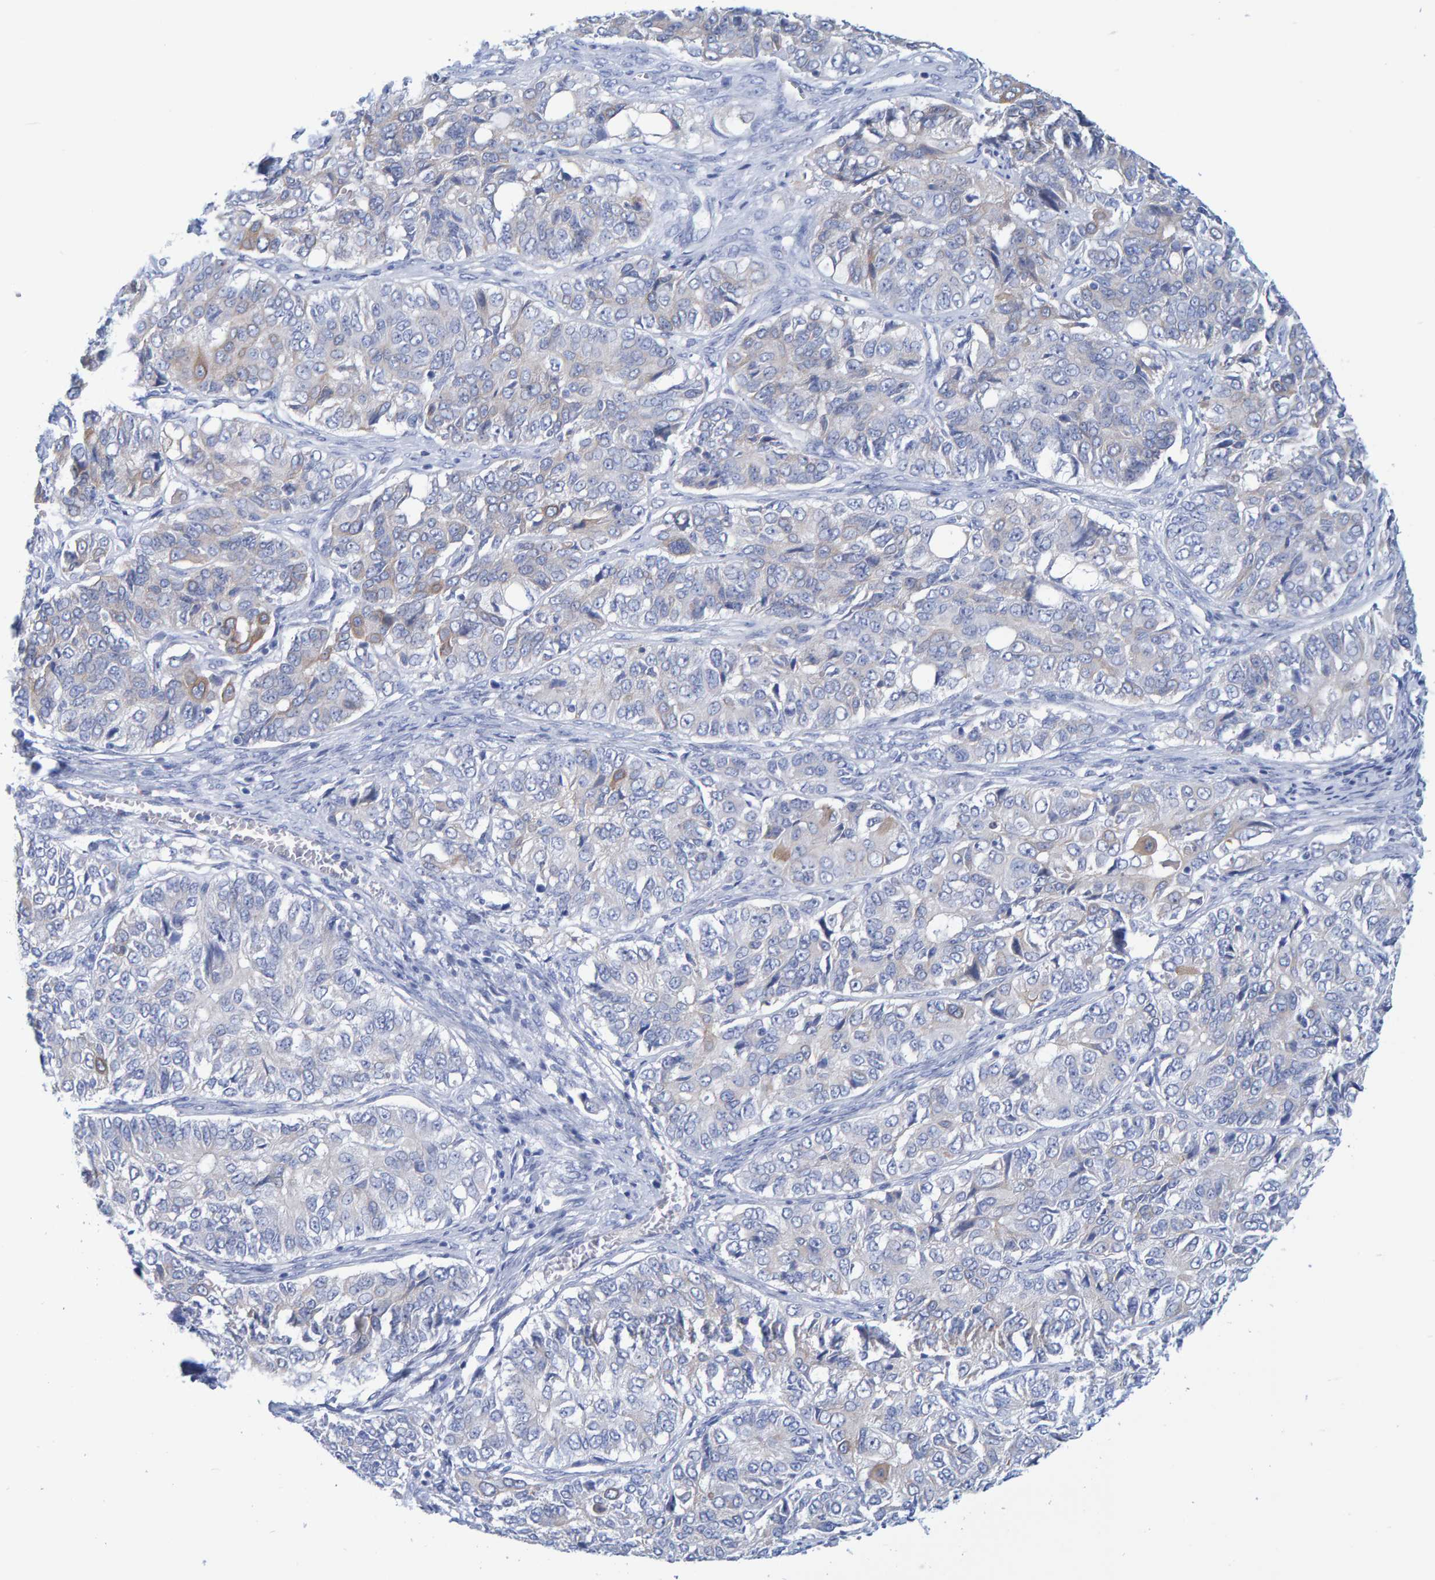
{"staining": {"intensity": "negative", "quantity": "none", "location": "none"}, "tissue": "ovarian cancer", "cell_type": "Tumor cells", "image_type": "cancer", "snomed": [{"axis": "morphology", "description": "Carcinoma, endometroid"}, {"axis": "topography", "description": "Ovary"}], "caption": "Tumor cells show no significant expression in endometroid carcinoma (ovarian). (IHC, brightfield microscopy, high magnification).", "gene": "JAKMIP3", "patient": {"sex": "female", "age": 51}}